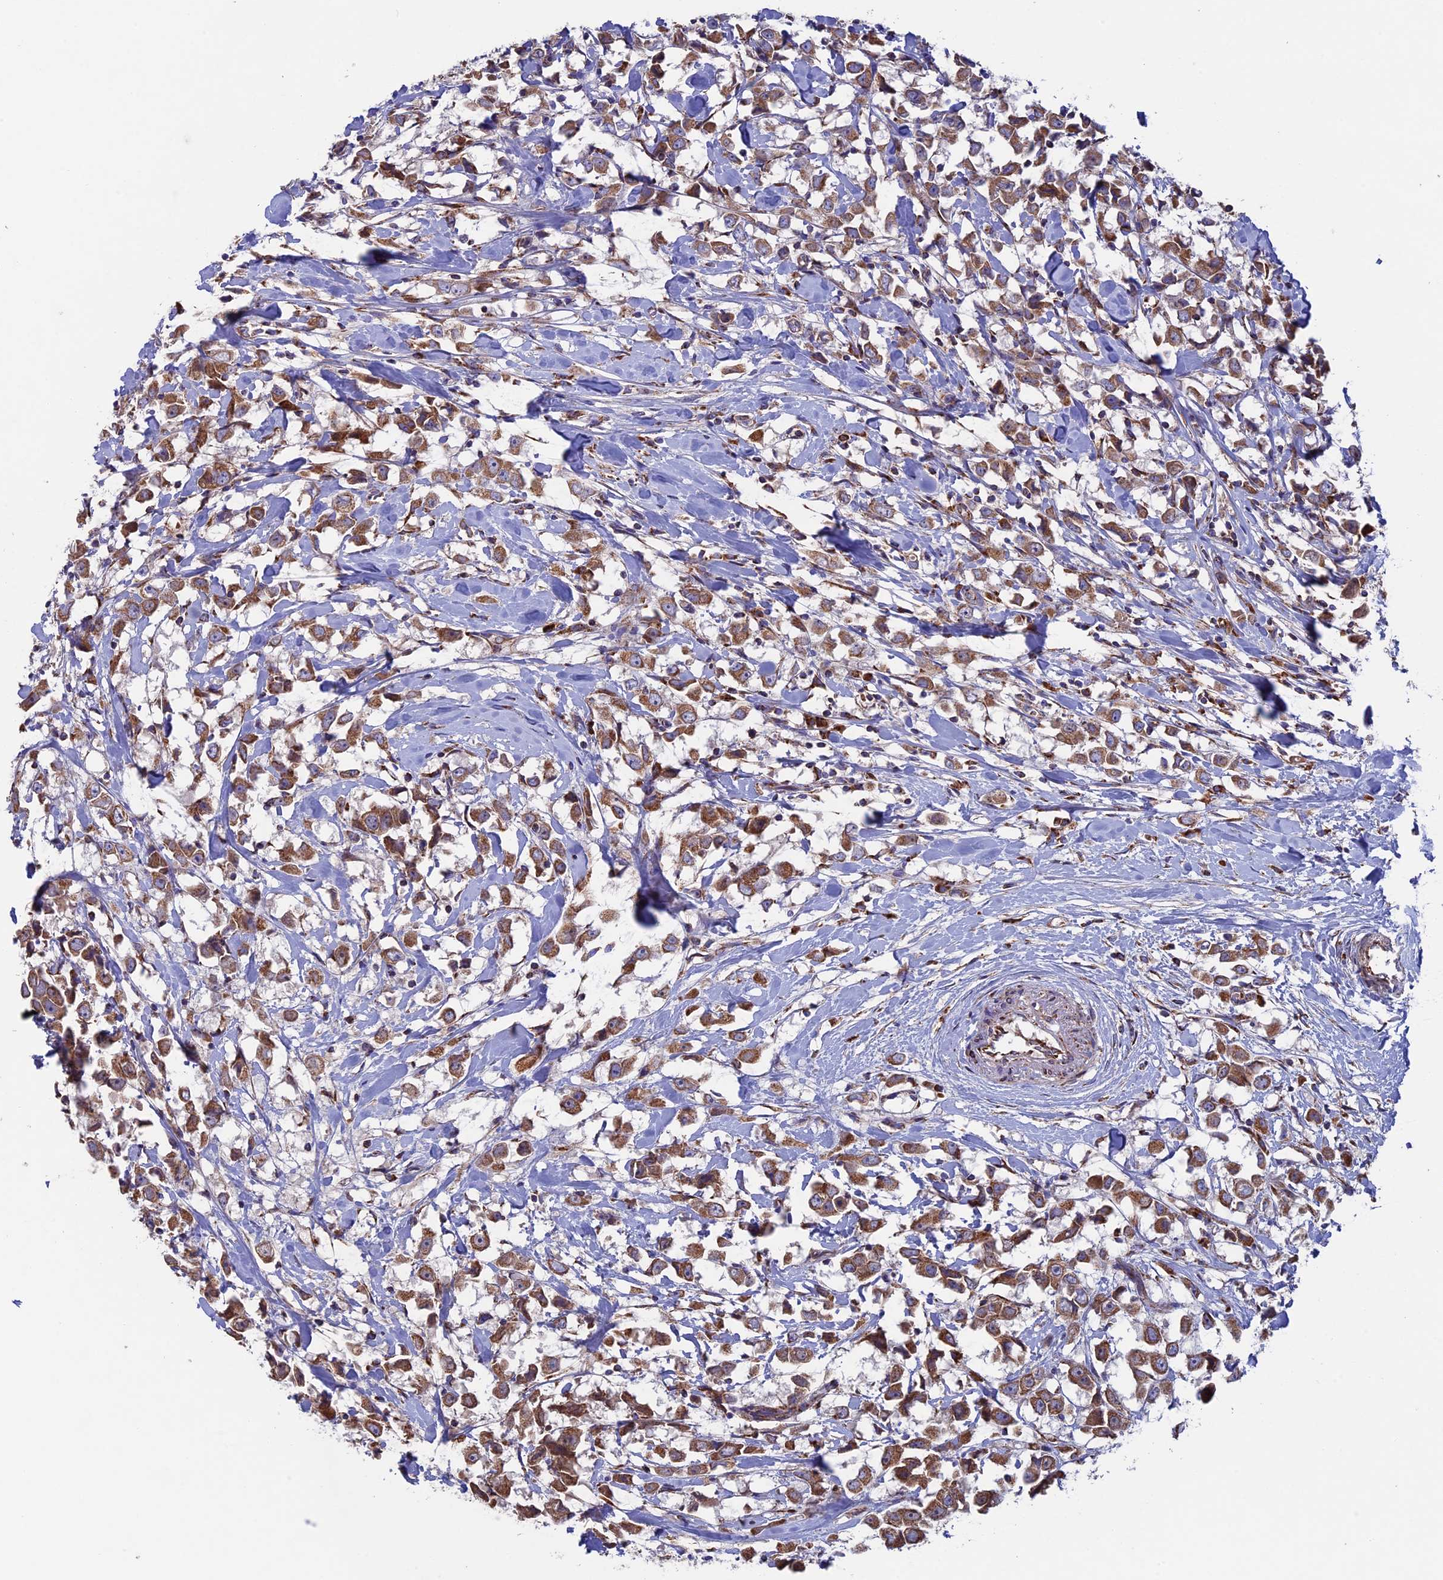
{"staining": {"intensity": "moderate", "quantity": ">75%", "location": "cytoplasmic/membranous"}, "tissue": "breast cancer", "cell_type": "Tumor cells", "image_type": "cancer", "snomed": [{"axis": "morphology", "description": "Duct carcinoma"}, {"axis": "topography", "description": "Breast"}], "caption": "Breast cancer stained for a protein shows moderate cytoplasmic/membranous positivity in tumor cells.", "gene": "SLC15A5", "patient": {"sex": "female", "age": 61}}